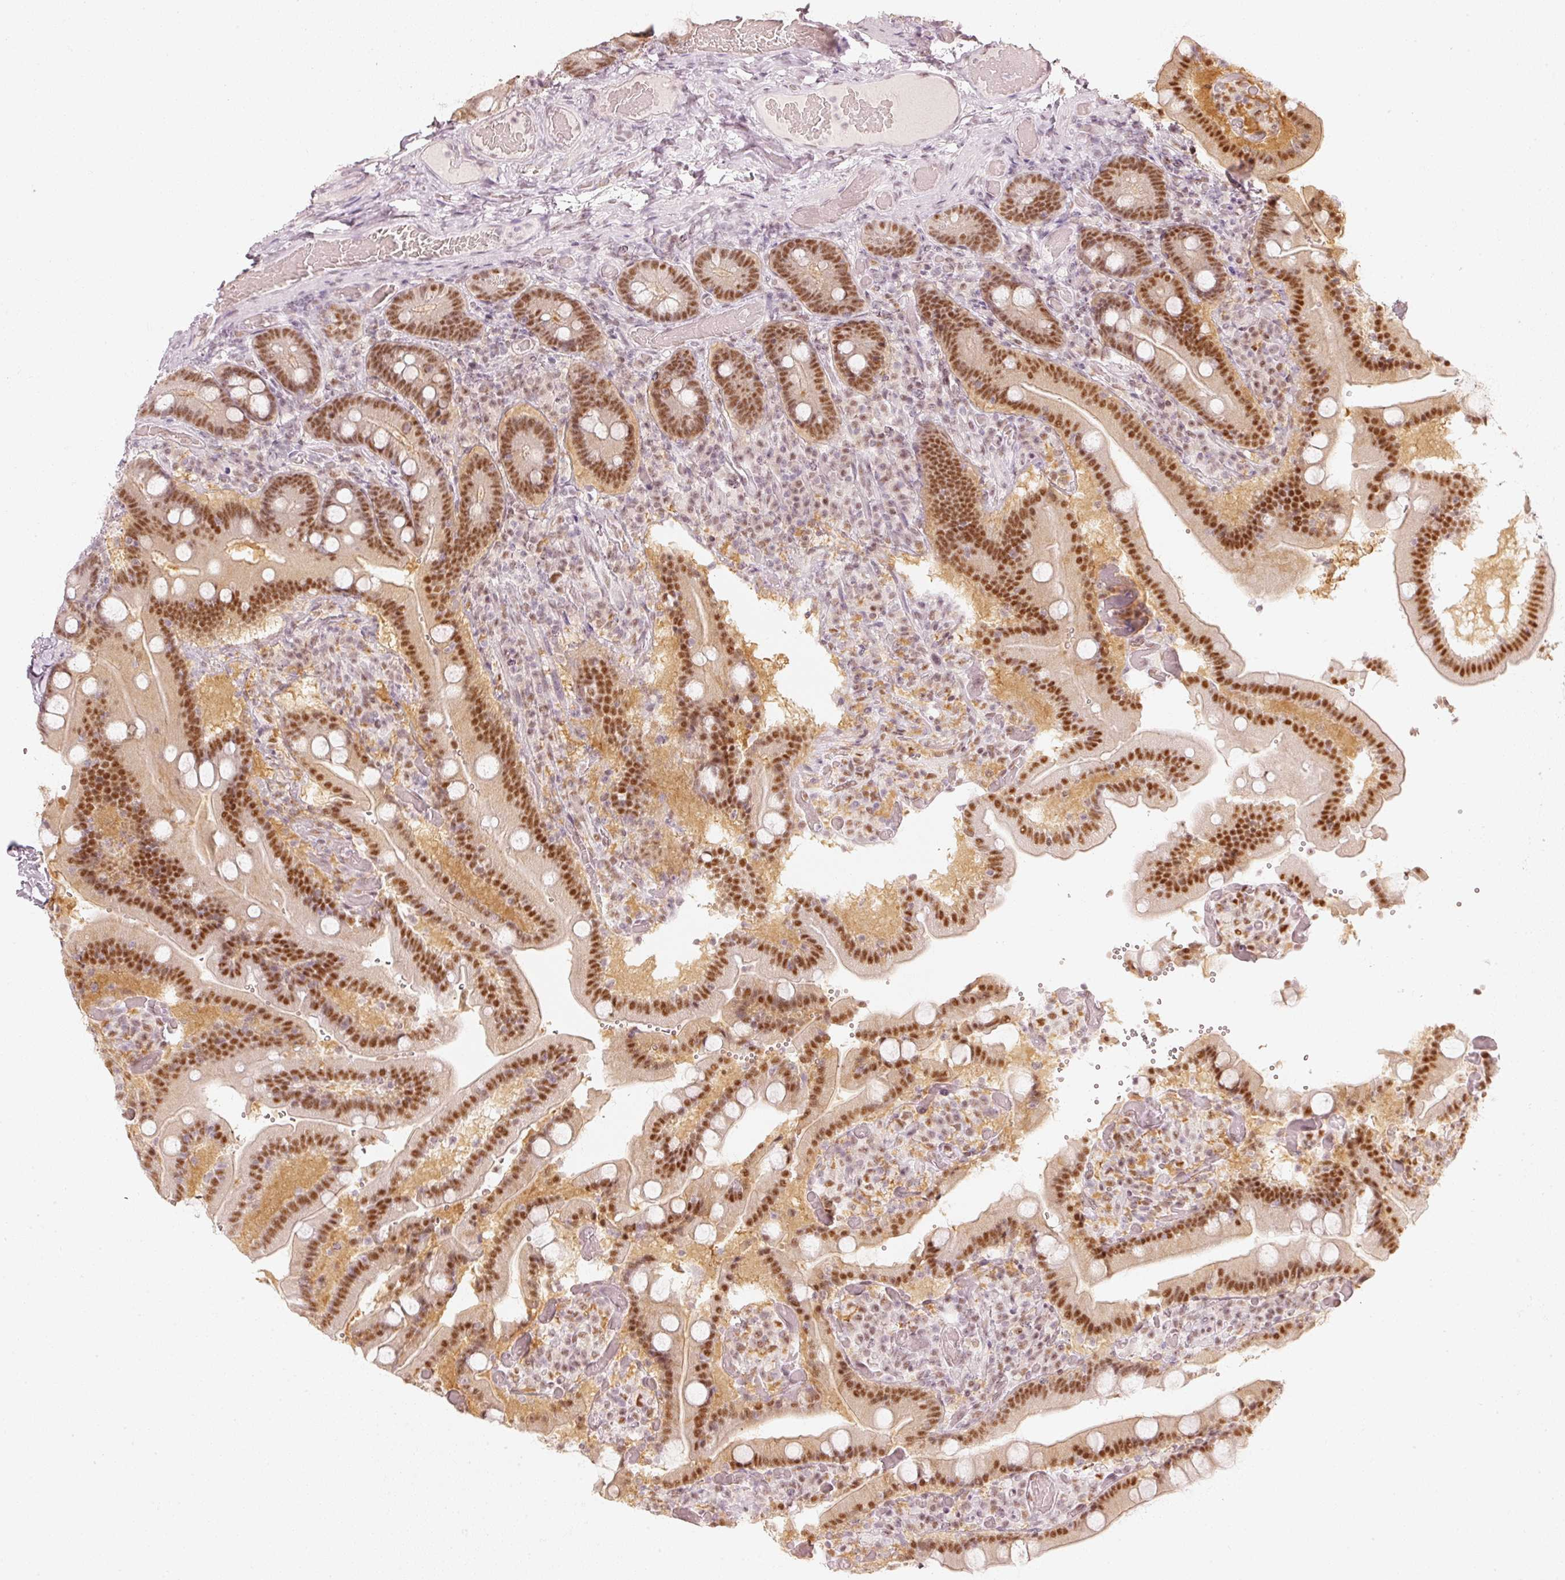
{"staining": {"intensity": "strong", "quantity": ">75%", "location": "nuclear"}, "tissue": "duodenum", "cell_type": "Glandular cells", "image_type": "normal", "snomed": [{"axis": "morphology", "description": "Normal tissue, NOS"}, {"axis": "topography", "description": "Duodenum"}], "caption": "Glandular cells display strong nuclear expression in approximately >75% of cells in normal duodenum.", "gene": "PPP1R10", "patient": {"sex": "female", "age": 62}}